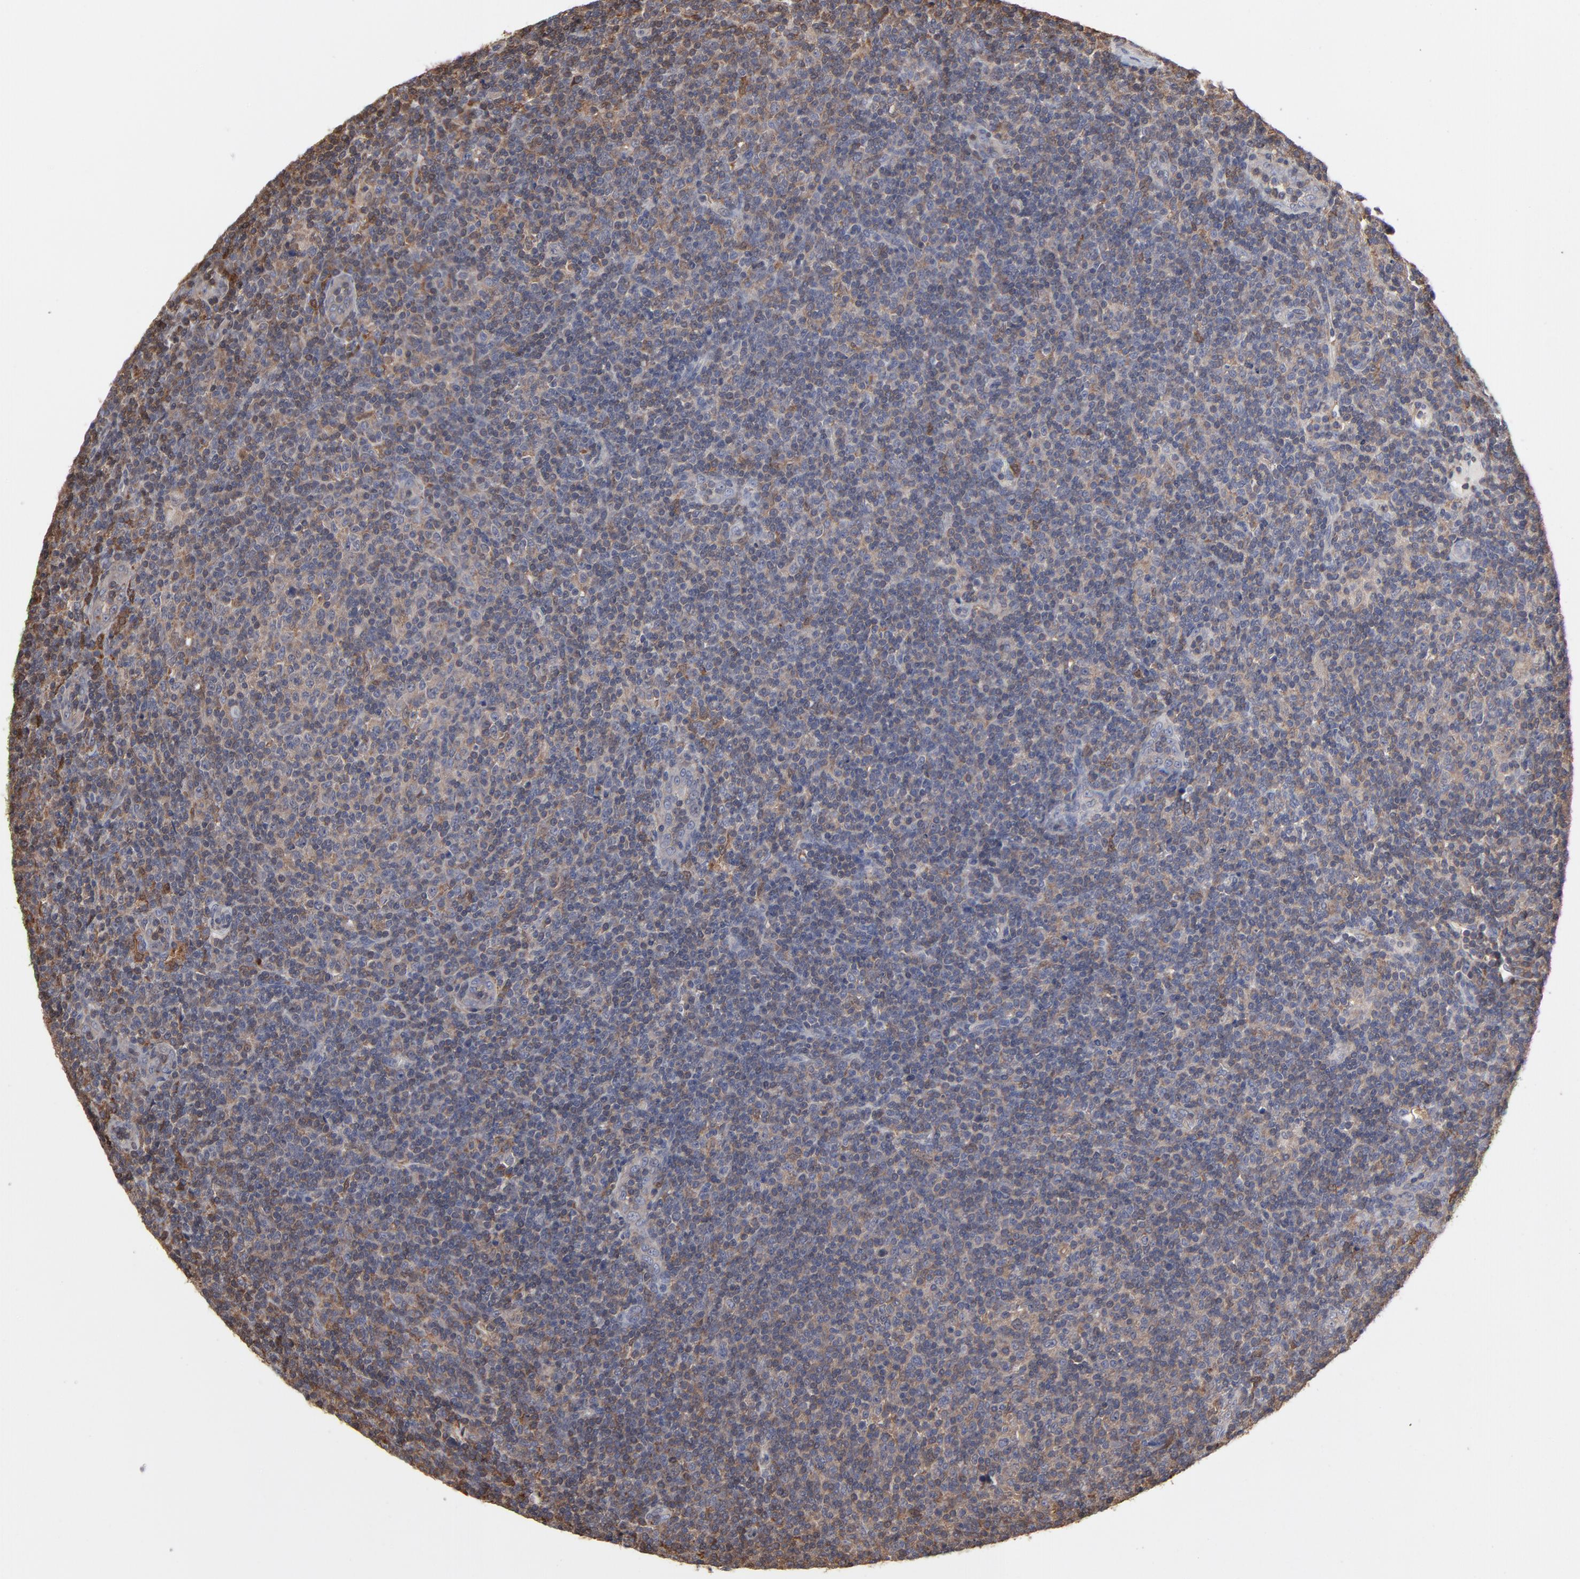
{"staining": {"intensity": "moderate", "quantity": ">75%", "location": "cytoplasmic/membranous"}, "tissue": "lymphoma", "cell_type": "Tumor cells", "image_type": "cancer", "snomed": [{"axis": "morphology", "description": "Malignant lymphoma, non-Hodgkin's type, Low grade"}, {"axis": "topography", "description": "Lymph node"}], "caption": "Lymphoma was stained to show a protein in brown. There is medium levels of moderate cytoplasmic/membranous positivity in approximately >75% of tumor cells.", "gene": "MAP2K1", "patient": {"sex": "male", "age": 70}}